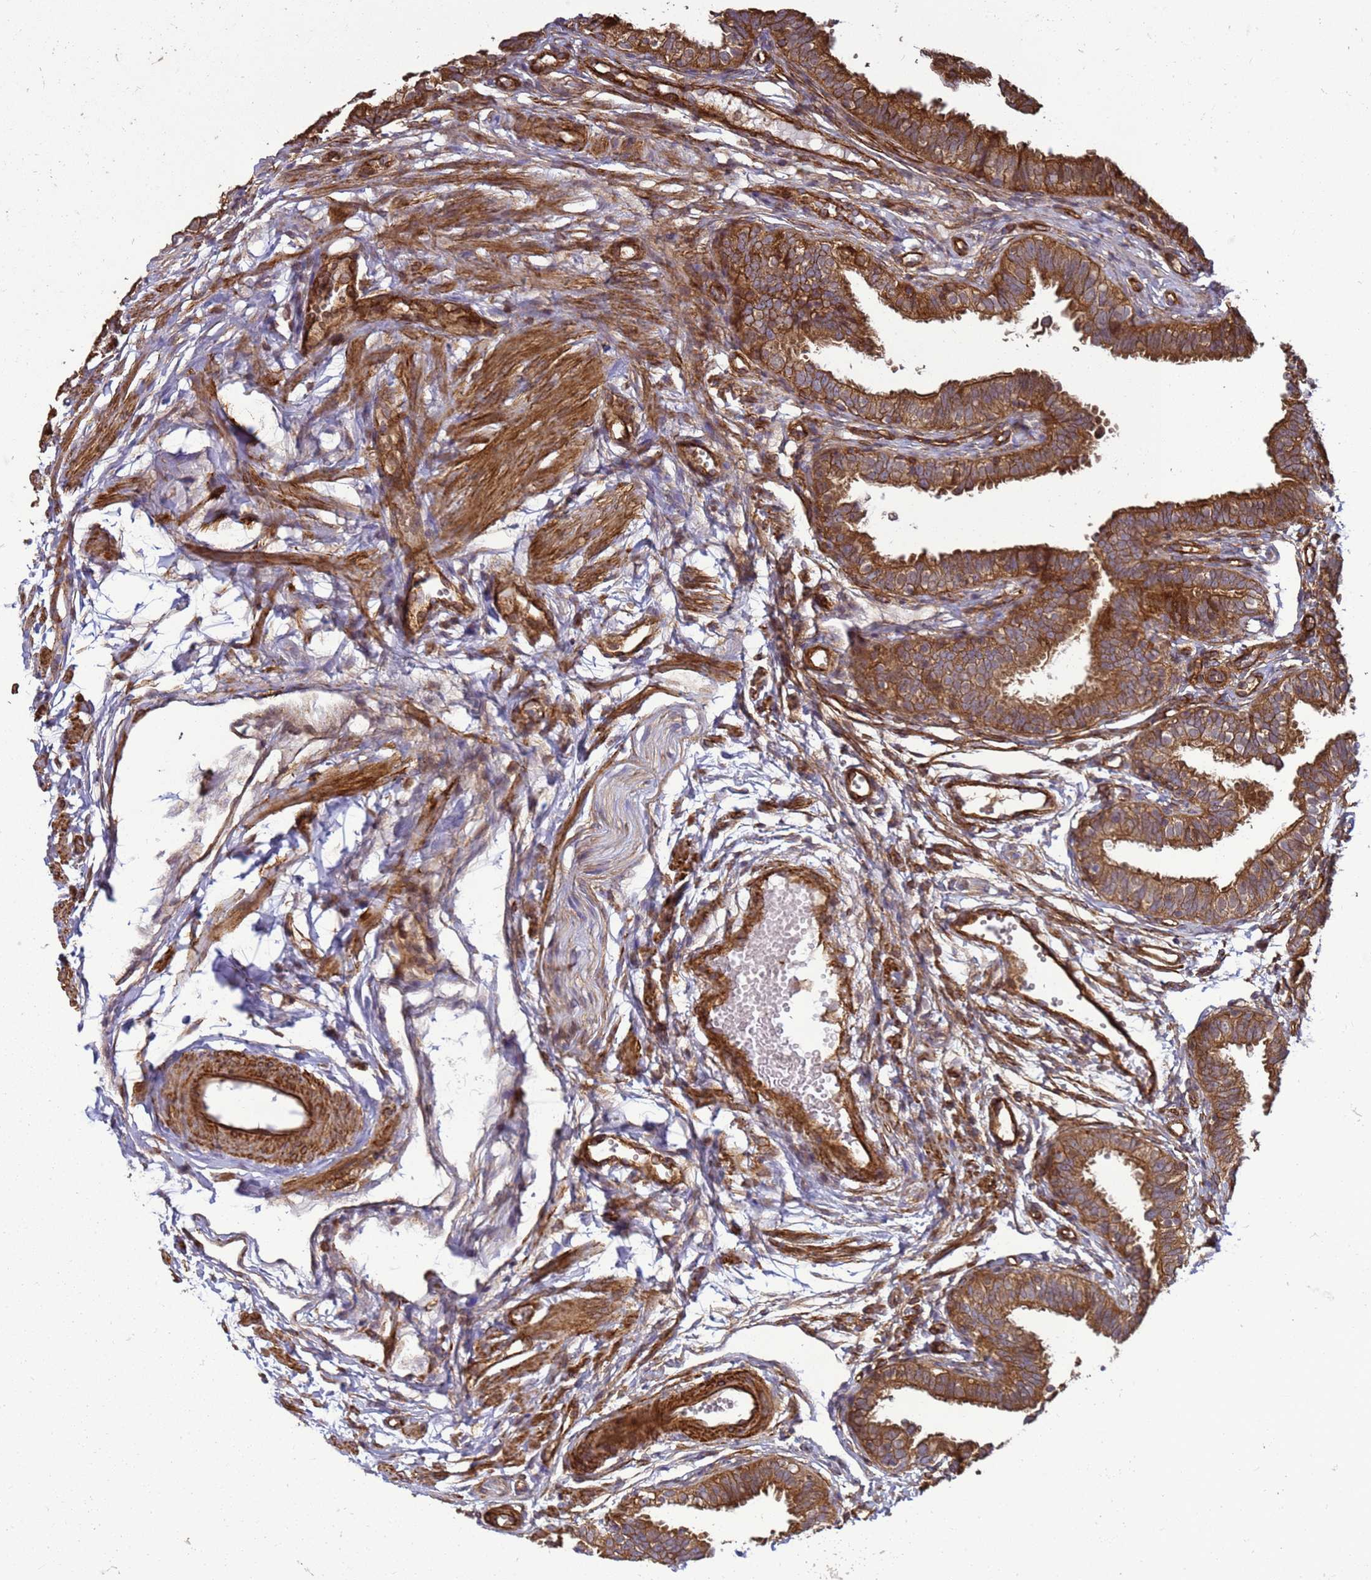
{"staining": {"intensity": "strong", "quantity": ">75%", "location": "cytoplasmic/membranous"}, "tissue": "fallopian tube", "cell_type": "Glandular cells", "image_type": "normal", "snomed": [{"axis": "morphology", "description": "Normal tissue, NOS"}, {"axis": "topography", "description": "Fallopian tube"}], "caption": "Protein staining reveals strong cytoplasmic/membranous expression in about >75% of glandular cells in normal fallopian tube.", "gene": "CNOT1", "patient": {"sex": "female", "age": 35}}